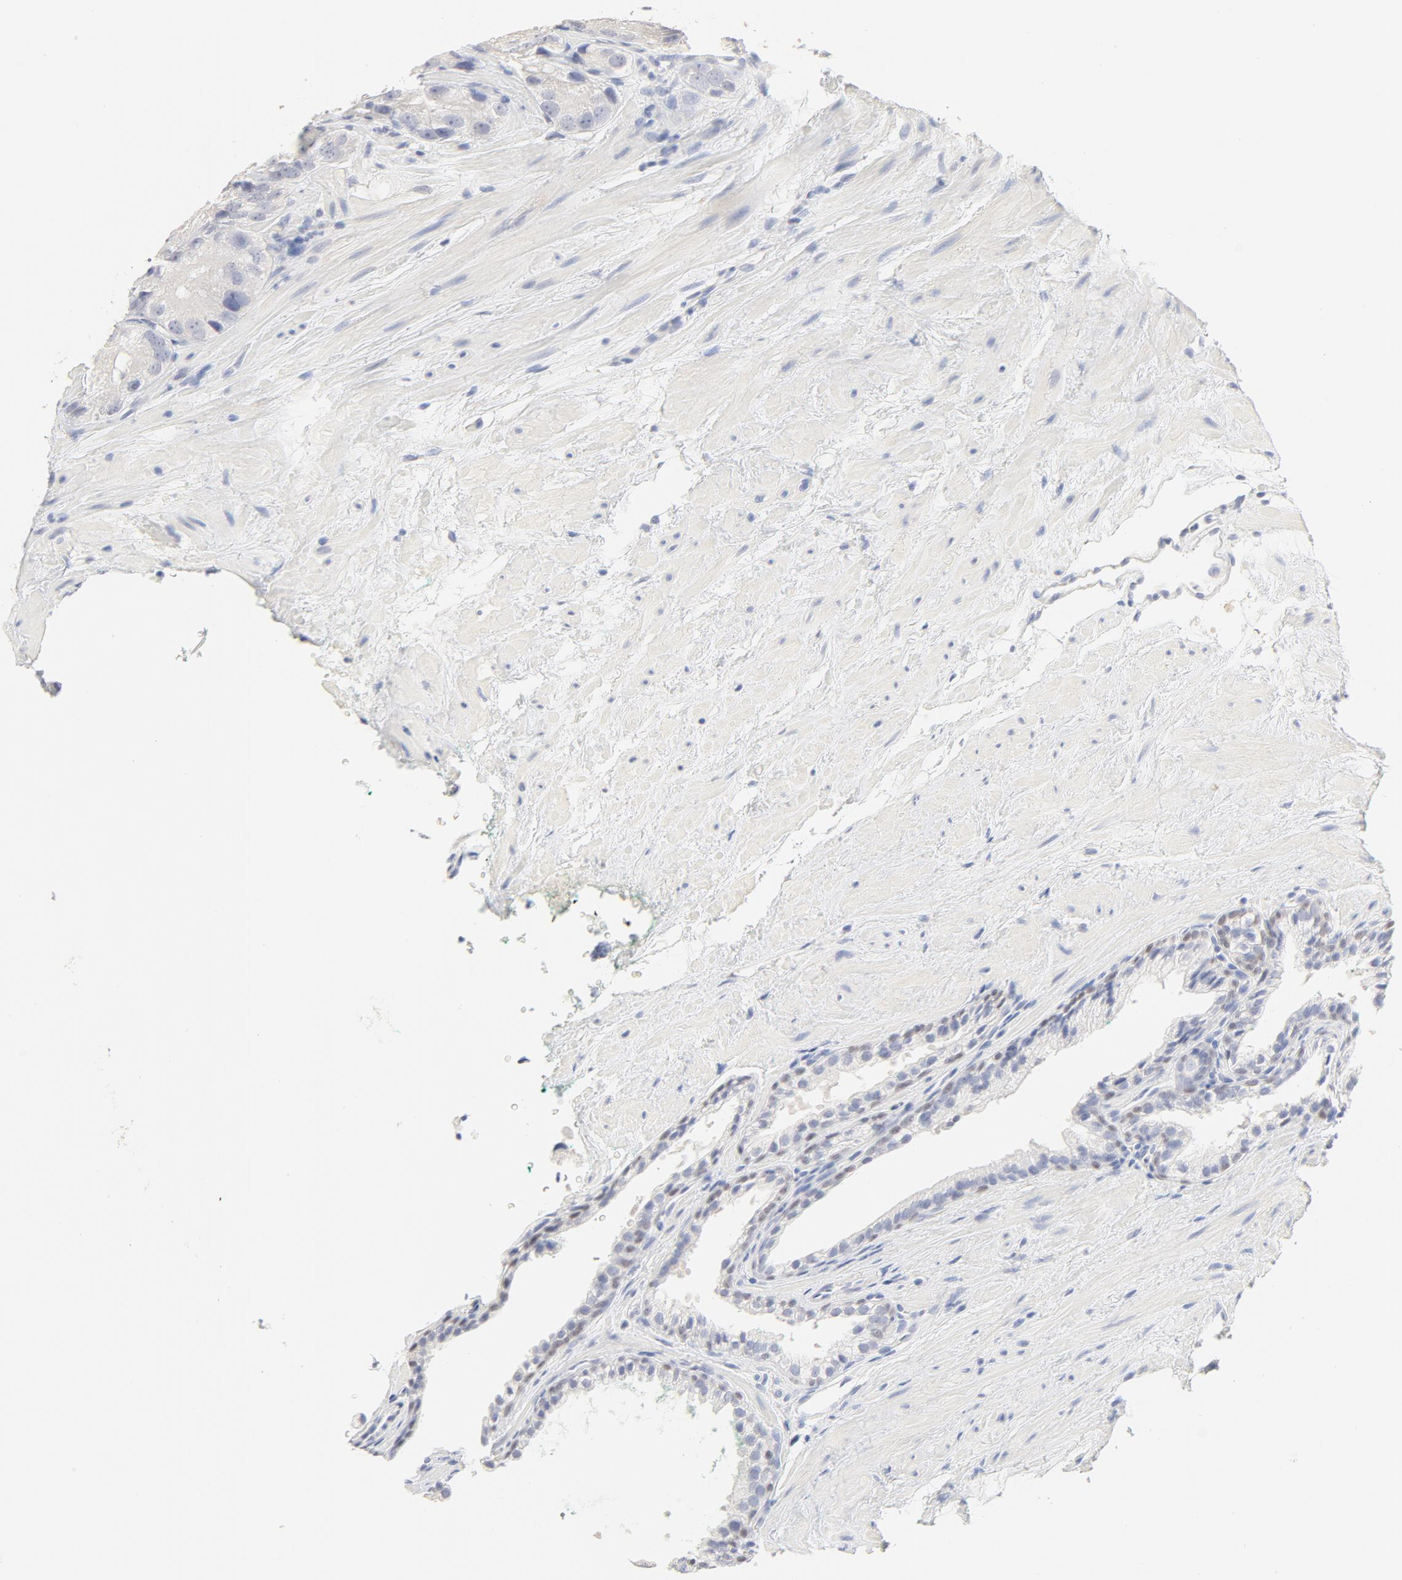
{"staining": {"intensity": "negative", "quantity": "none", "location": "none"}, "tissue": "prostate cancer", "cell_type": "Tumor cells", "image_type": "cancer", "snomed": [{"axis": "morphology", "description": "Adenocarcinoma, Low grade"}, {"axis": "topography", "description": "Prostate"}], "caption": "Tumor cells are negative for brown protein staining in prostate cancer.", "gene": "FCGBP", "patient": {"sex": "male", "age": 69}}